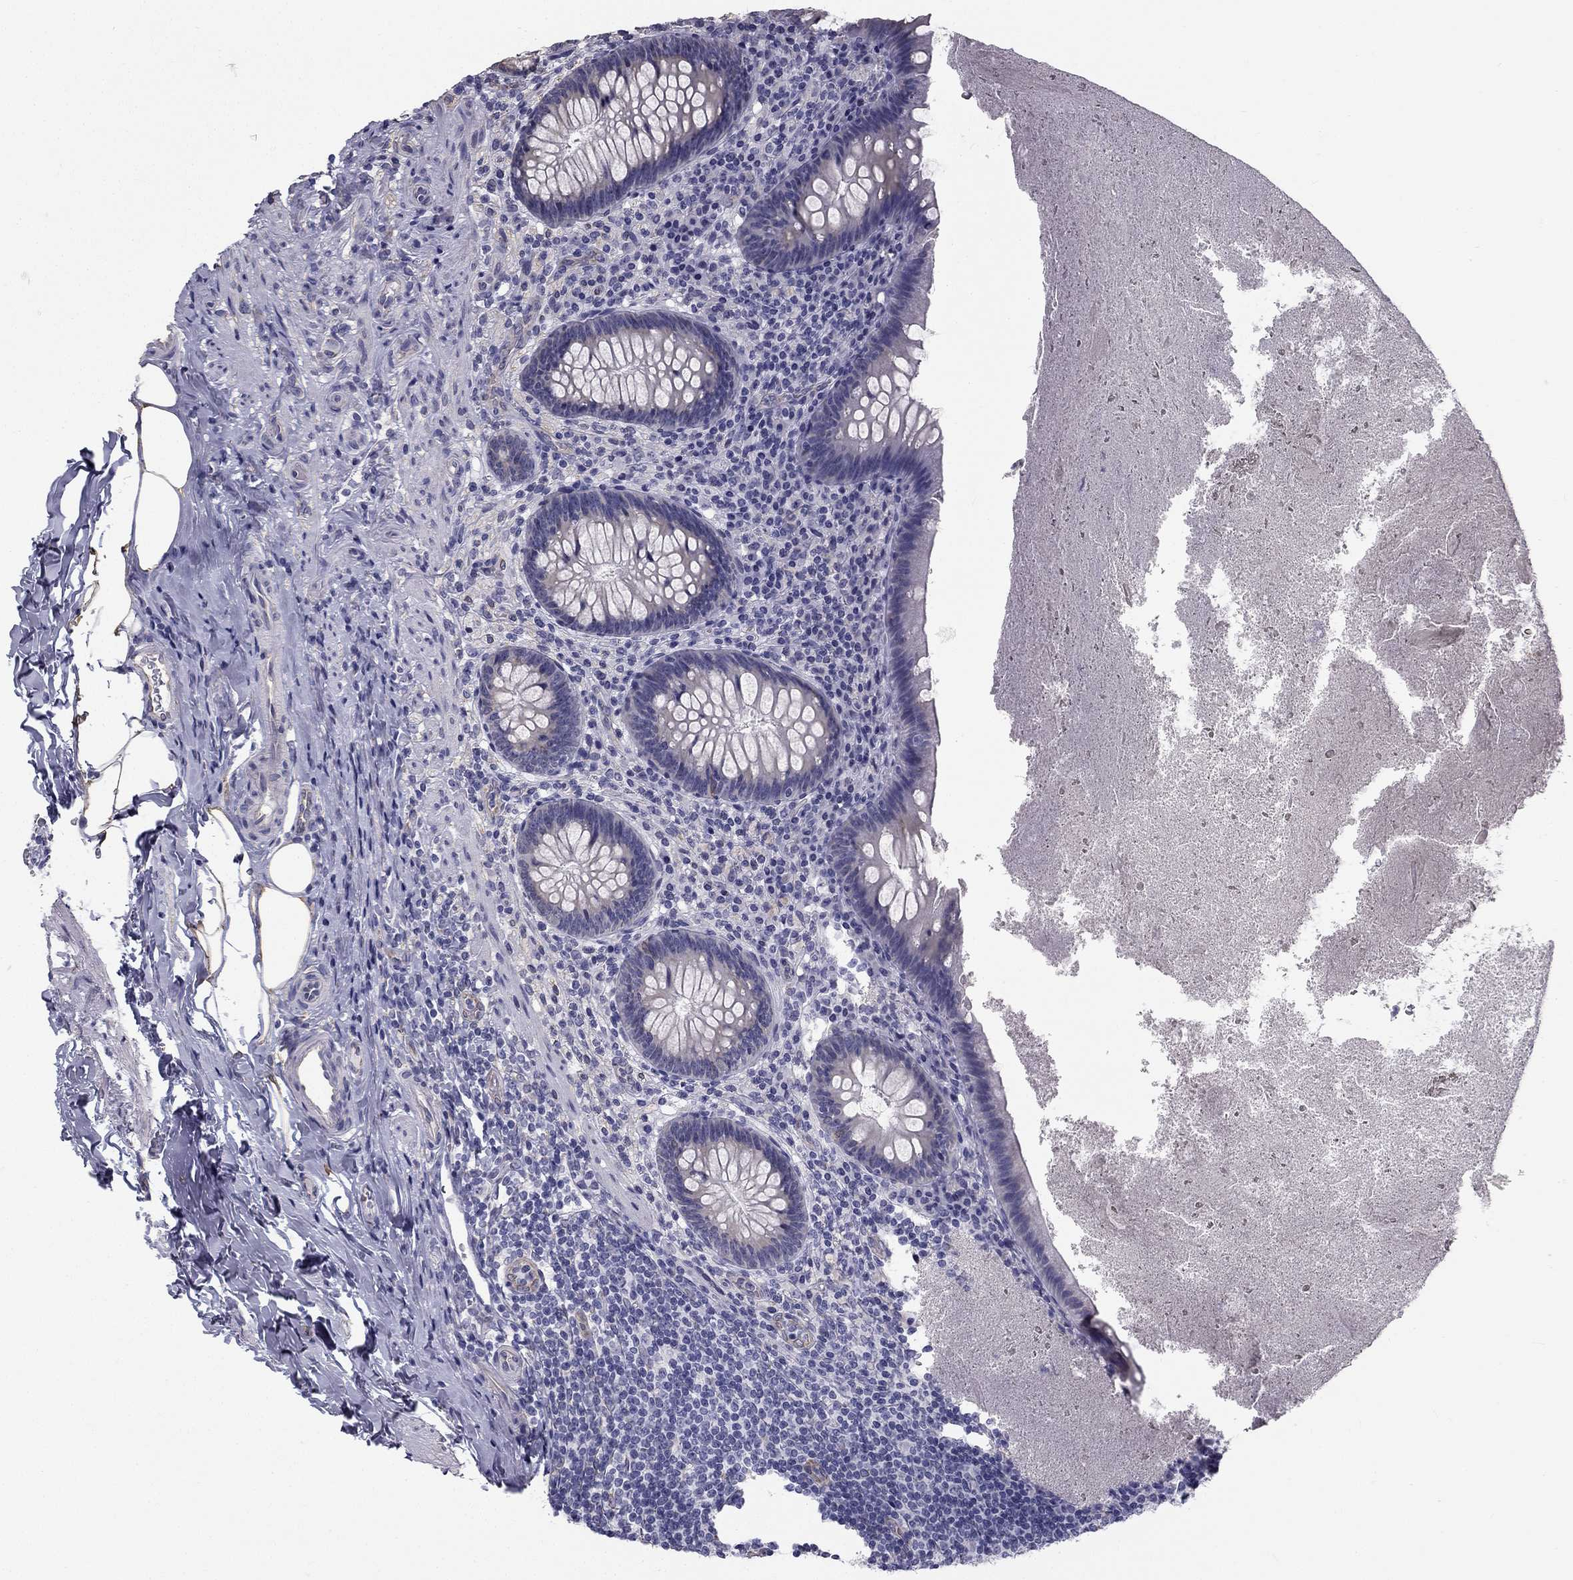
{"staining": {"intensity": "negative", "quantity": "none", "location": "none"}, "tissue": "appendix", "cell_type": "Glandular cells", "image_type": "normal", "snomed": [{"axis": "morphology", "description": "Normal tissue, NOS"}, {"axis": "topography", "description": "Appendix"}], "caption": "Glandular cells show no significant expression in normal appendix. The staining was performed using DAB (3,3'-diaminobenzidine) to visualize the protein expression in brown, while the nuclei were stained in blue with hematoxylin (Magnification: 20x).", "gene": "CCDC40", "patient": {"sex": "male", "age": 47}}